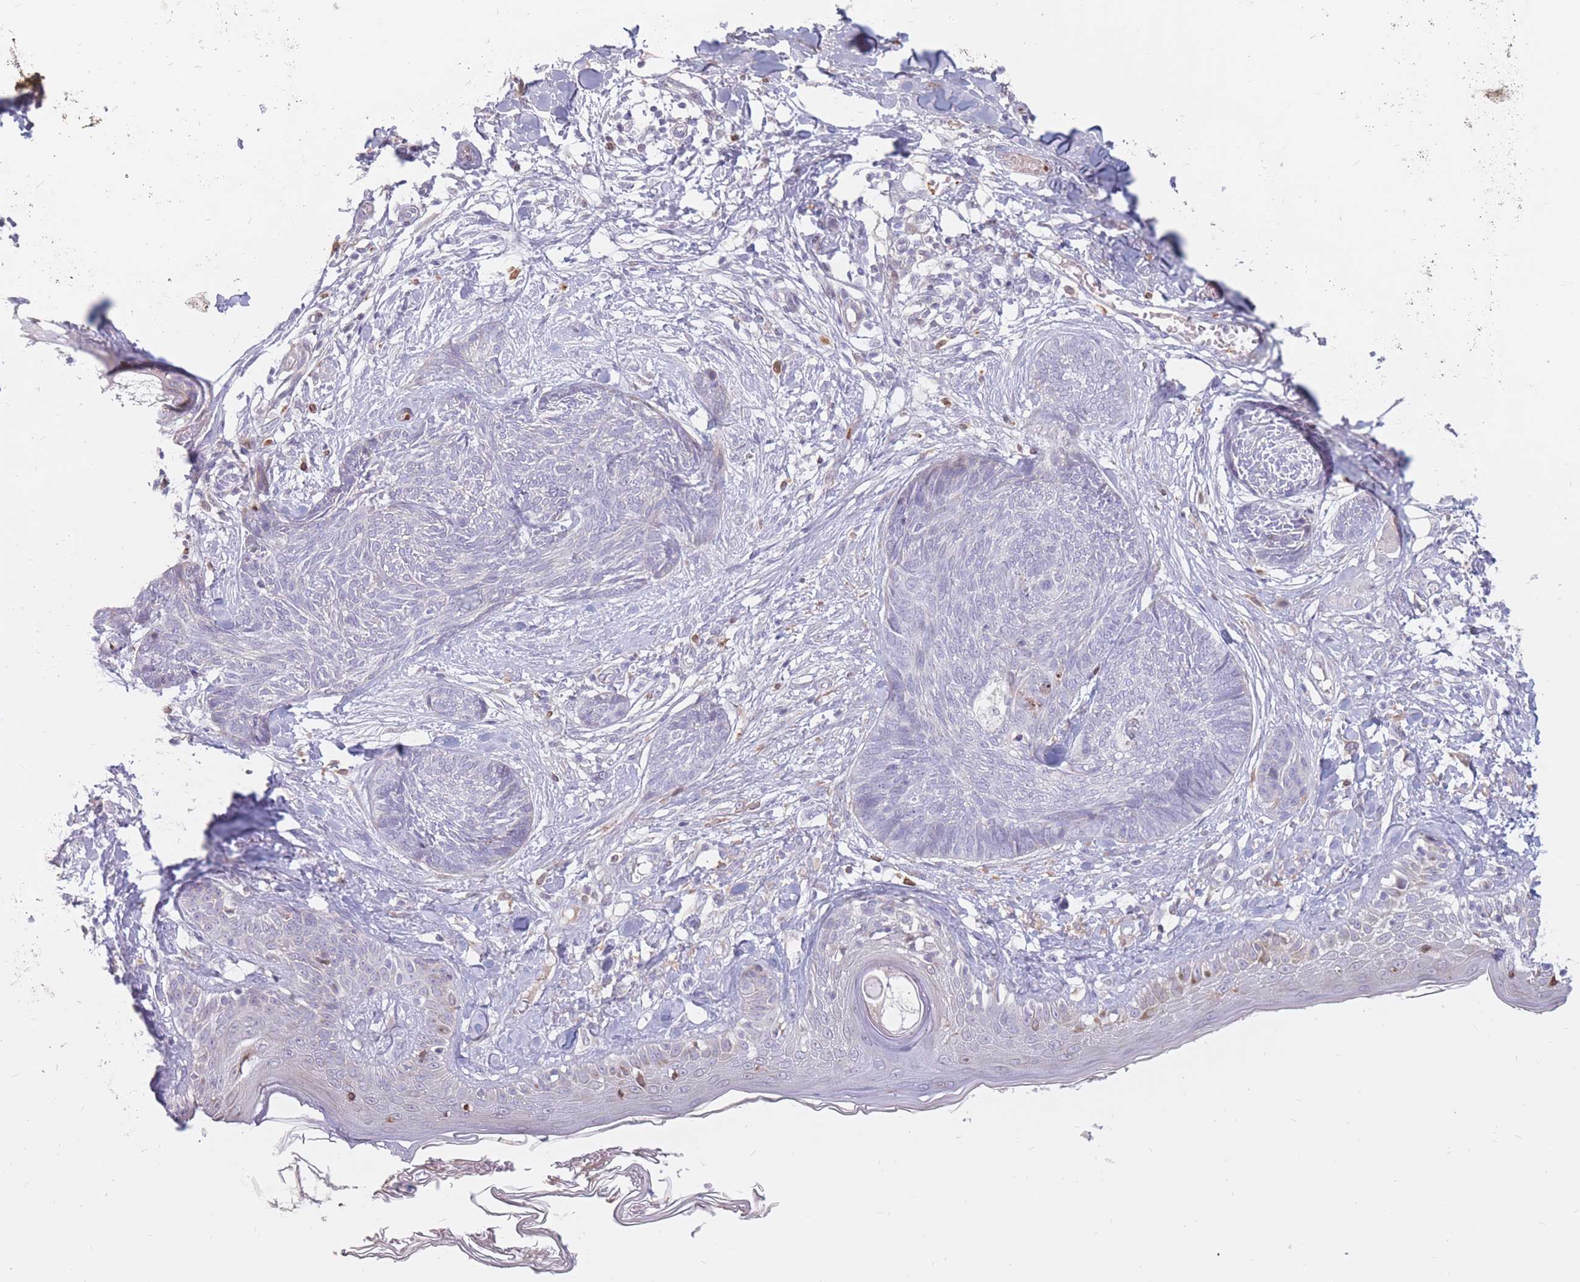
{"staining": {"intensity": "negative", "quantity": "none", "location": "none"}, "tissue": "skin cancer", "cell_type": "Tumor cells", "image_type": "cancer", "snomed": [{"axis": "morphology", "description": "Basal cell carcinoma"}, {"axis": "topography", "description": "Skin"}], "caption": "IHC of skin cancer (basal cell carcinoma) exhibits no staining in tumor cells.", "gene": "PTGDR", "patient": {"sex": "male", "age": 73}}